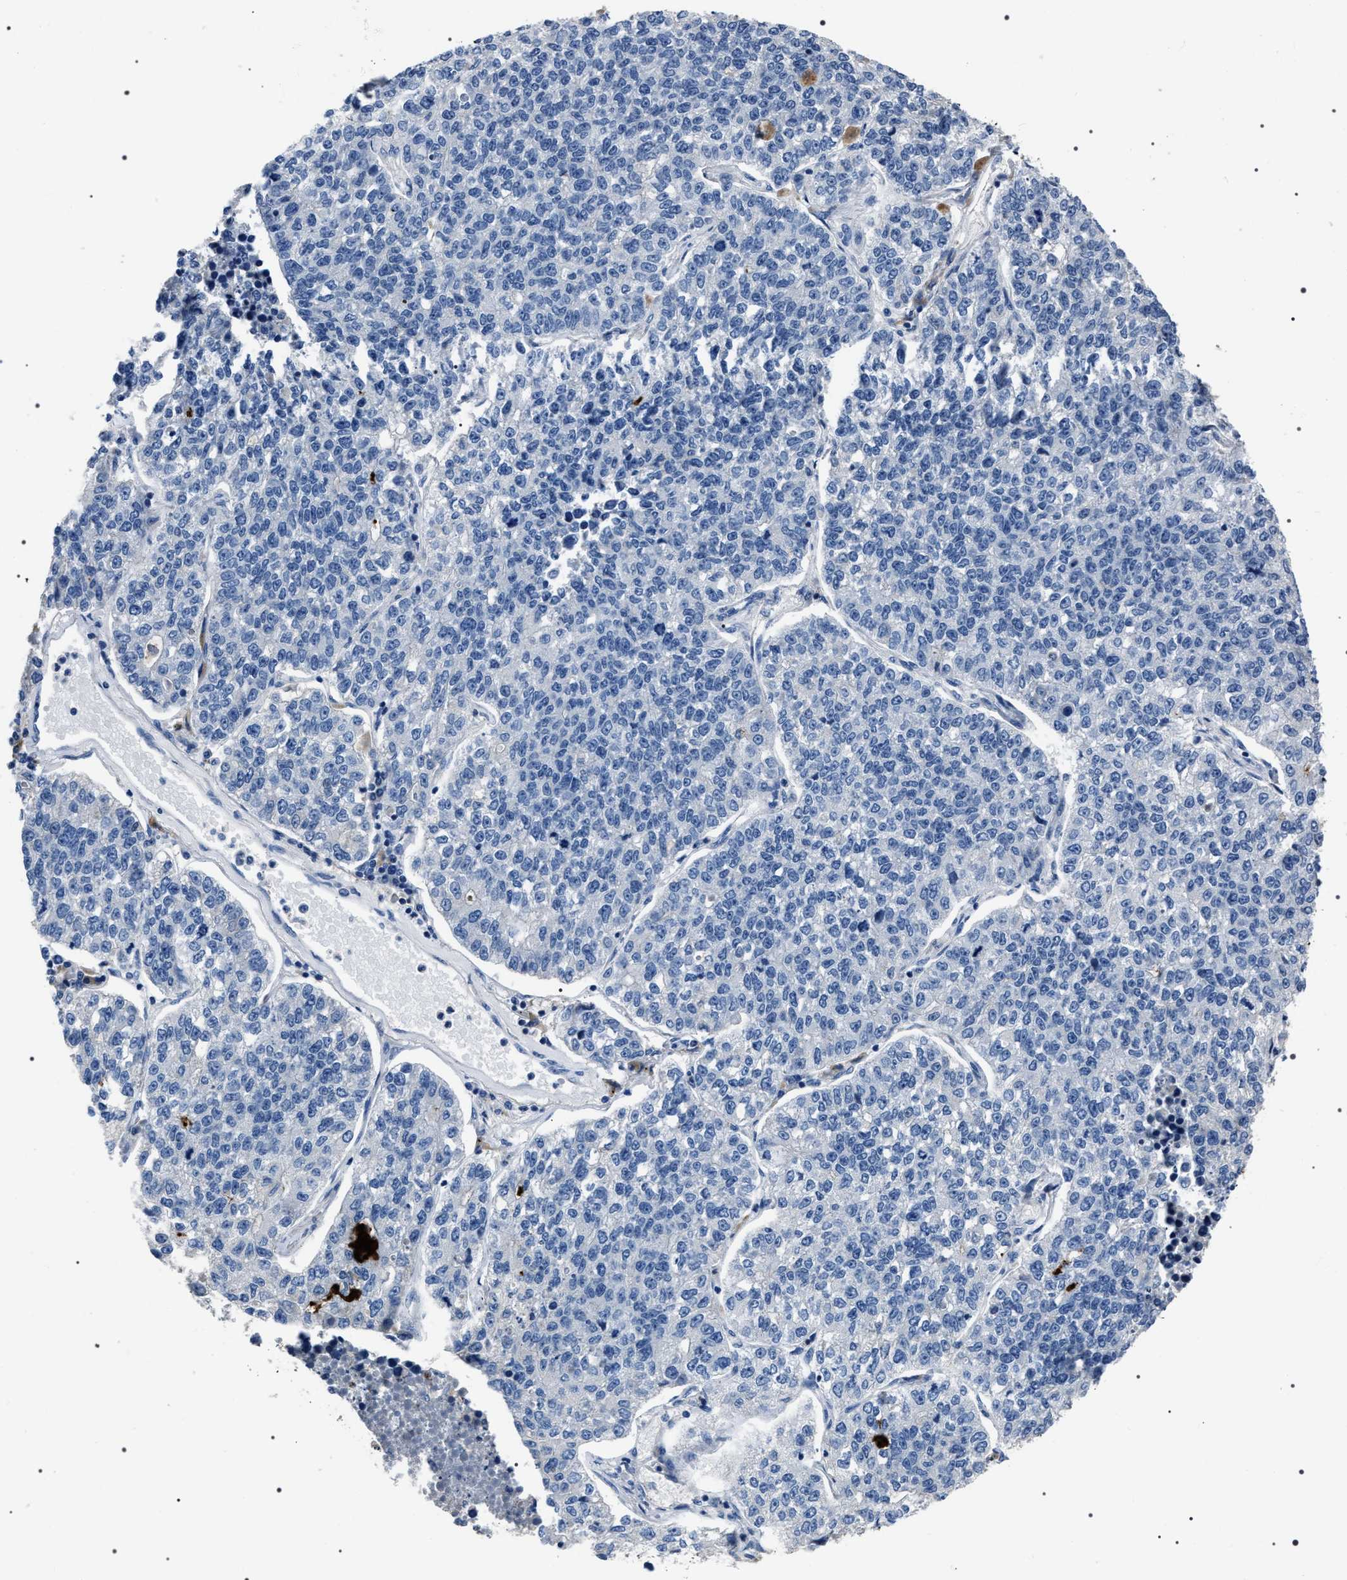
{"staining": {"intensity": "negative", "quantity": "none", "location": "none"}, "tissue": "lung cancer", "cell_type": "Tumor cells", "image_type": "cancer", "snomed": [{"axis": "morphology", "description": "Adenocarcinoma, NOS"}, {"axis": "topography", "description": "Lung"}], "caption": "Adenocarcinoma (lung) stained for a protein using immunohistochemistry displays no positivity tumor cells.", "gene": "TRIM54", "patient": {"sex": "male", "age": 49}}